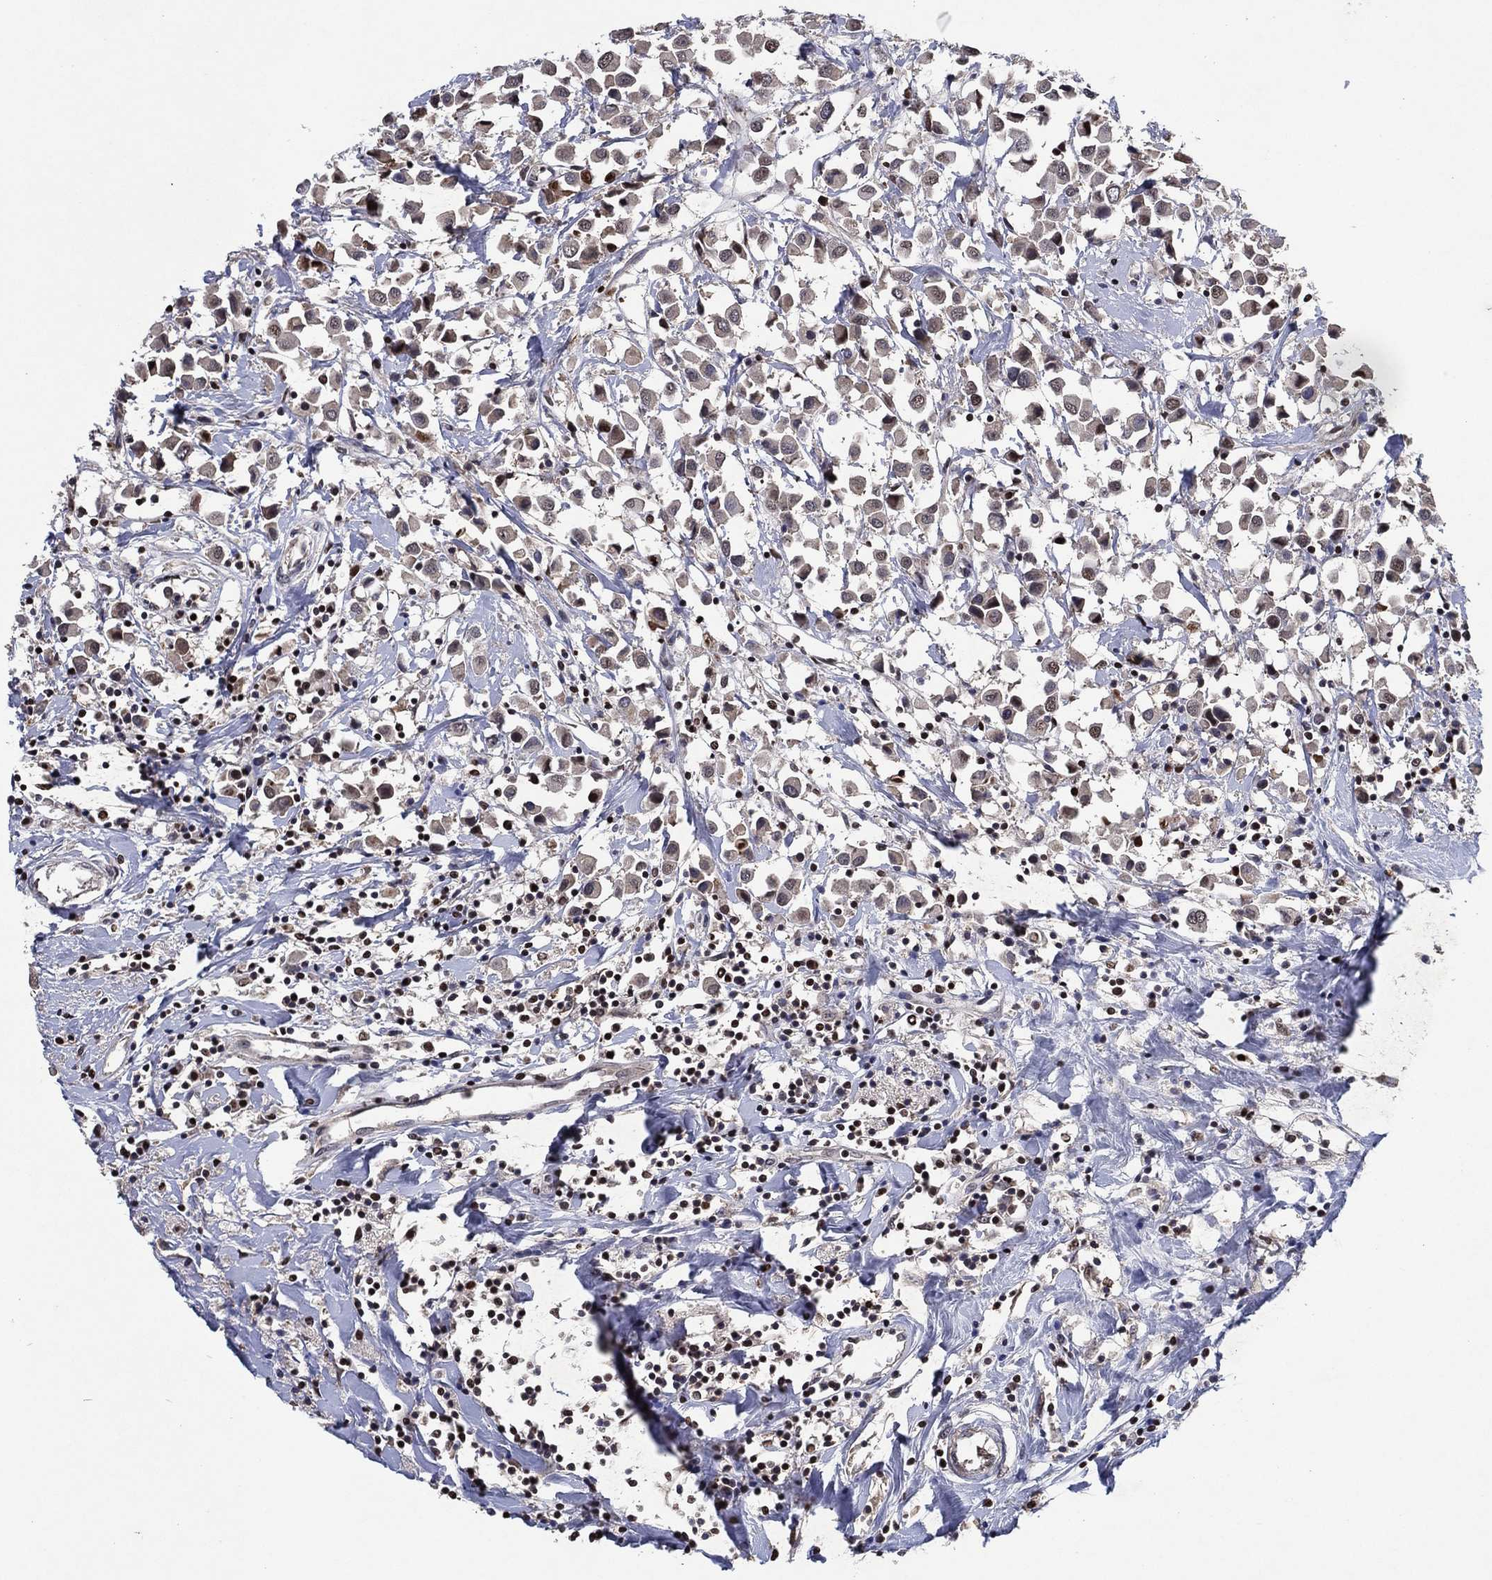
{"staining": {"intensity": "moderate", "quantity": "<25%", "location": "nuclear"}, "tissue": "breast cancer", "cell_type": "Tumor cells", "image_type": "cancer", "snomed": [{"axis": "morphology", "description": "Duct carcinoma"}, {"axis": "topography", "description": "Breast"}], "caption": "Tumor cells show low levels of moderate nuclear positivity in approximately <25% of cells in breast cancer.", "gene": "ZBTB42", "patient": {"sex": "female", "age": 61}}